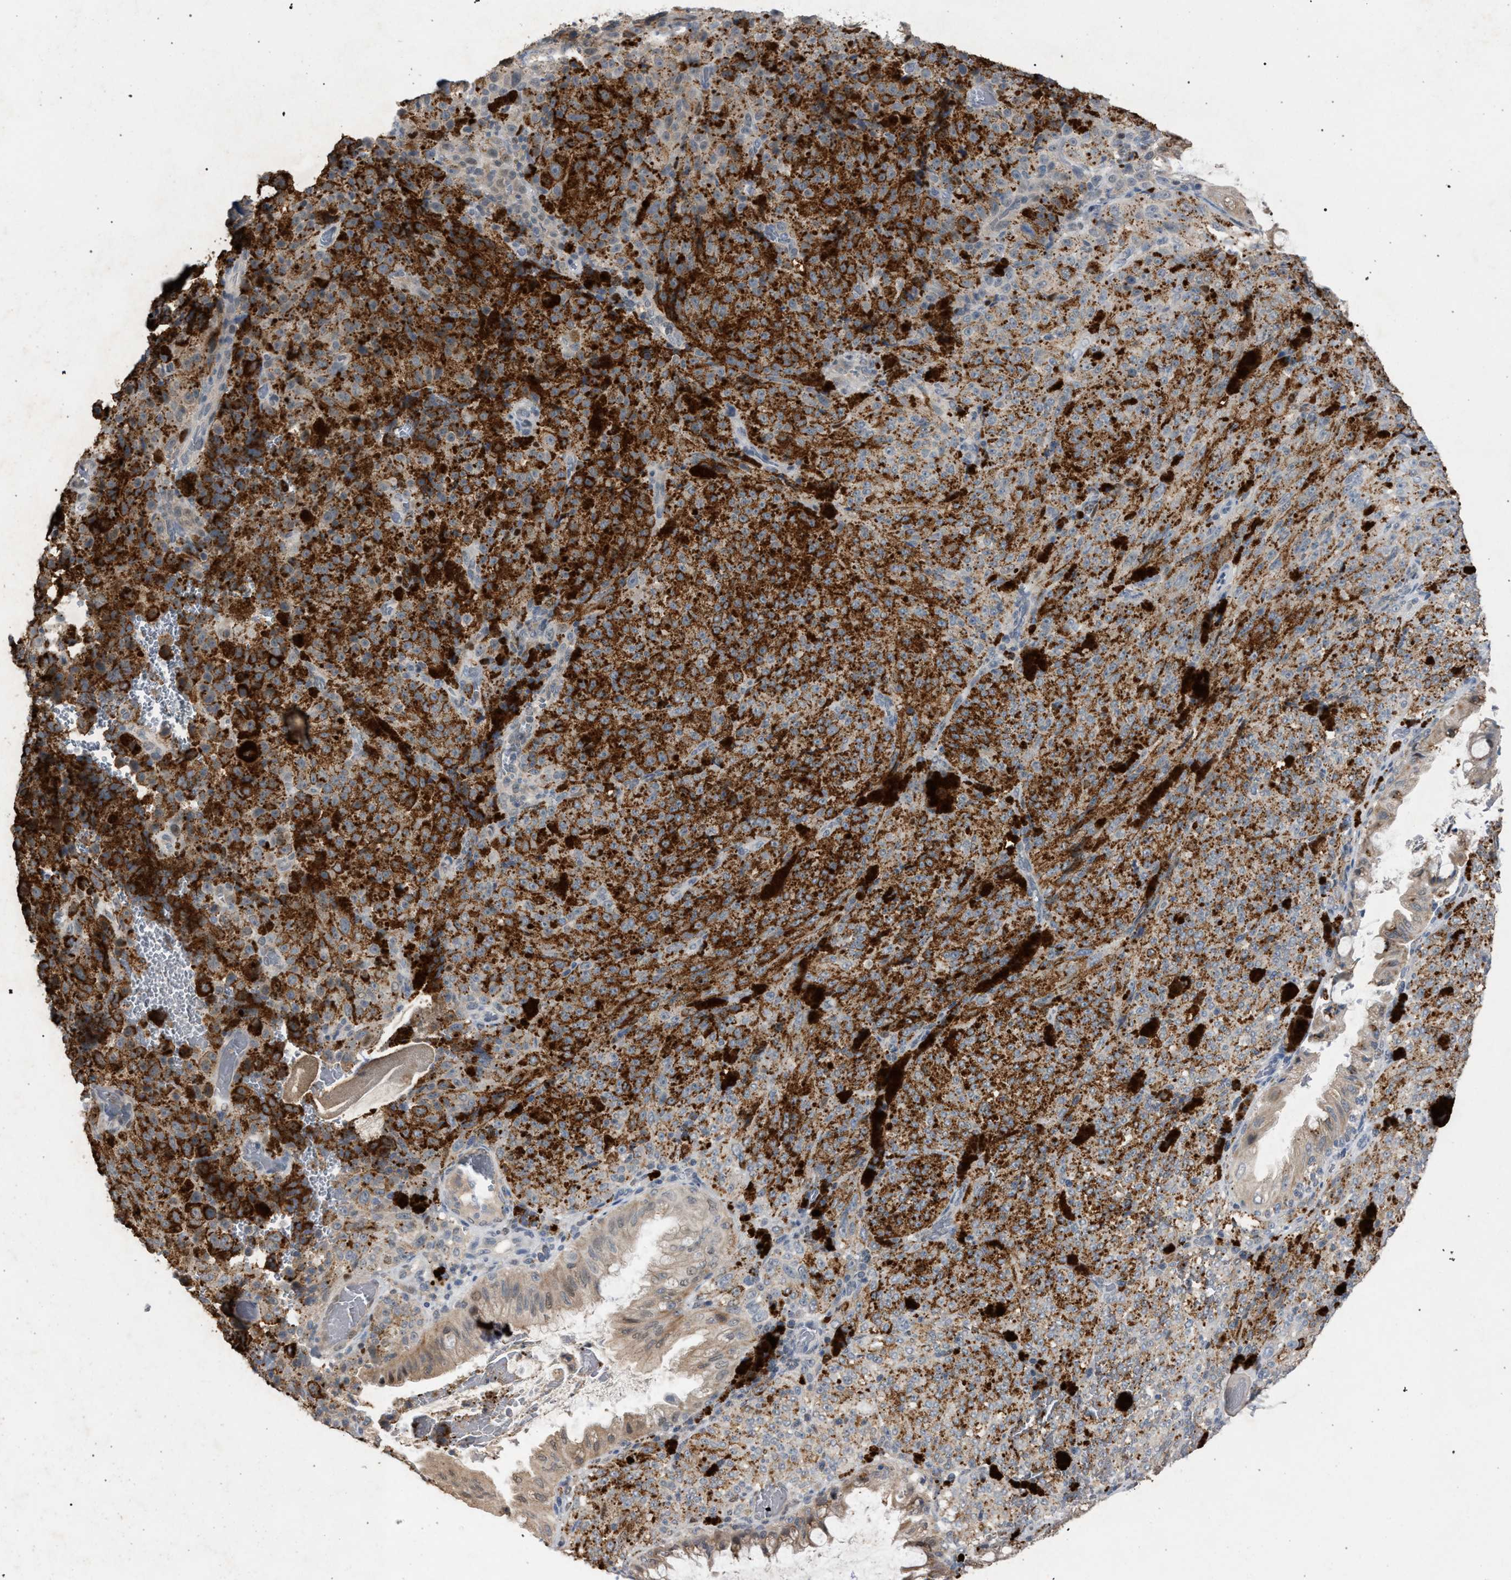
{"staining": {"intensity": "moderate", "quantity": ">75%", "location": "cytoplasmic/membranous"}, "tissue": "melanoma", "cell_type": "Tumor cells", "image_type": "cancer", "snomed": [{"axis": "morphology", "description": "Malignant melanoma, NOS"}, {"axis": "topography", "description": "Rectum"}], "caption": "Immunohistochemical staining of human melanoma exhibits medium levels of moderate cytoplasmic/membranous protein expression in about >75% of tumor cells.", "gene": "TECPR1", "patient": {"sex": "female", "age": 81}}